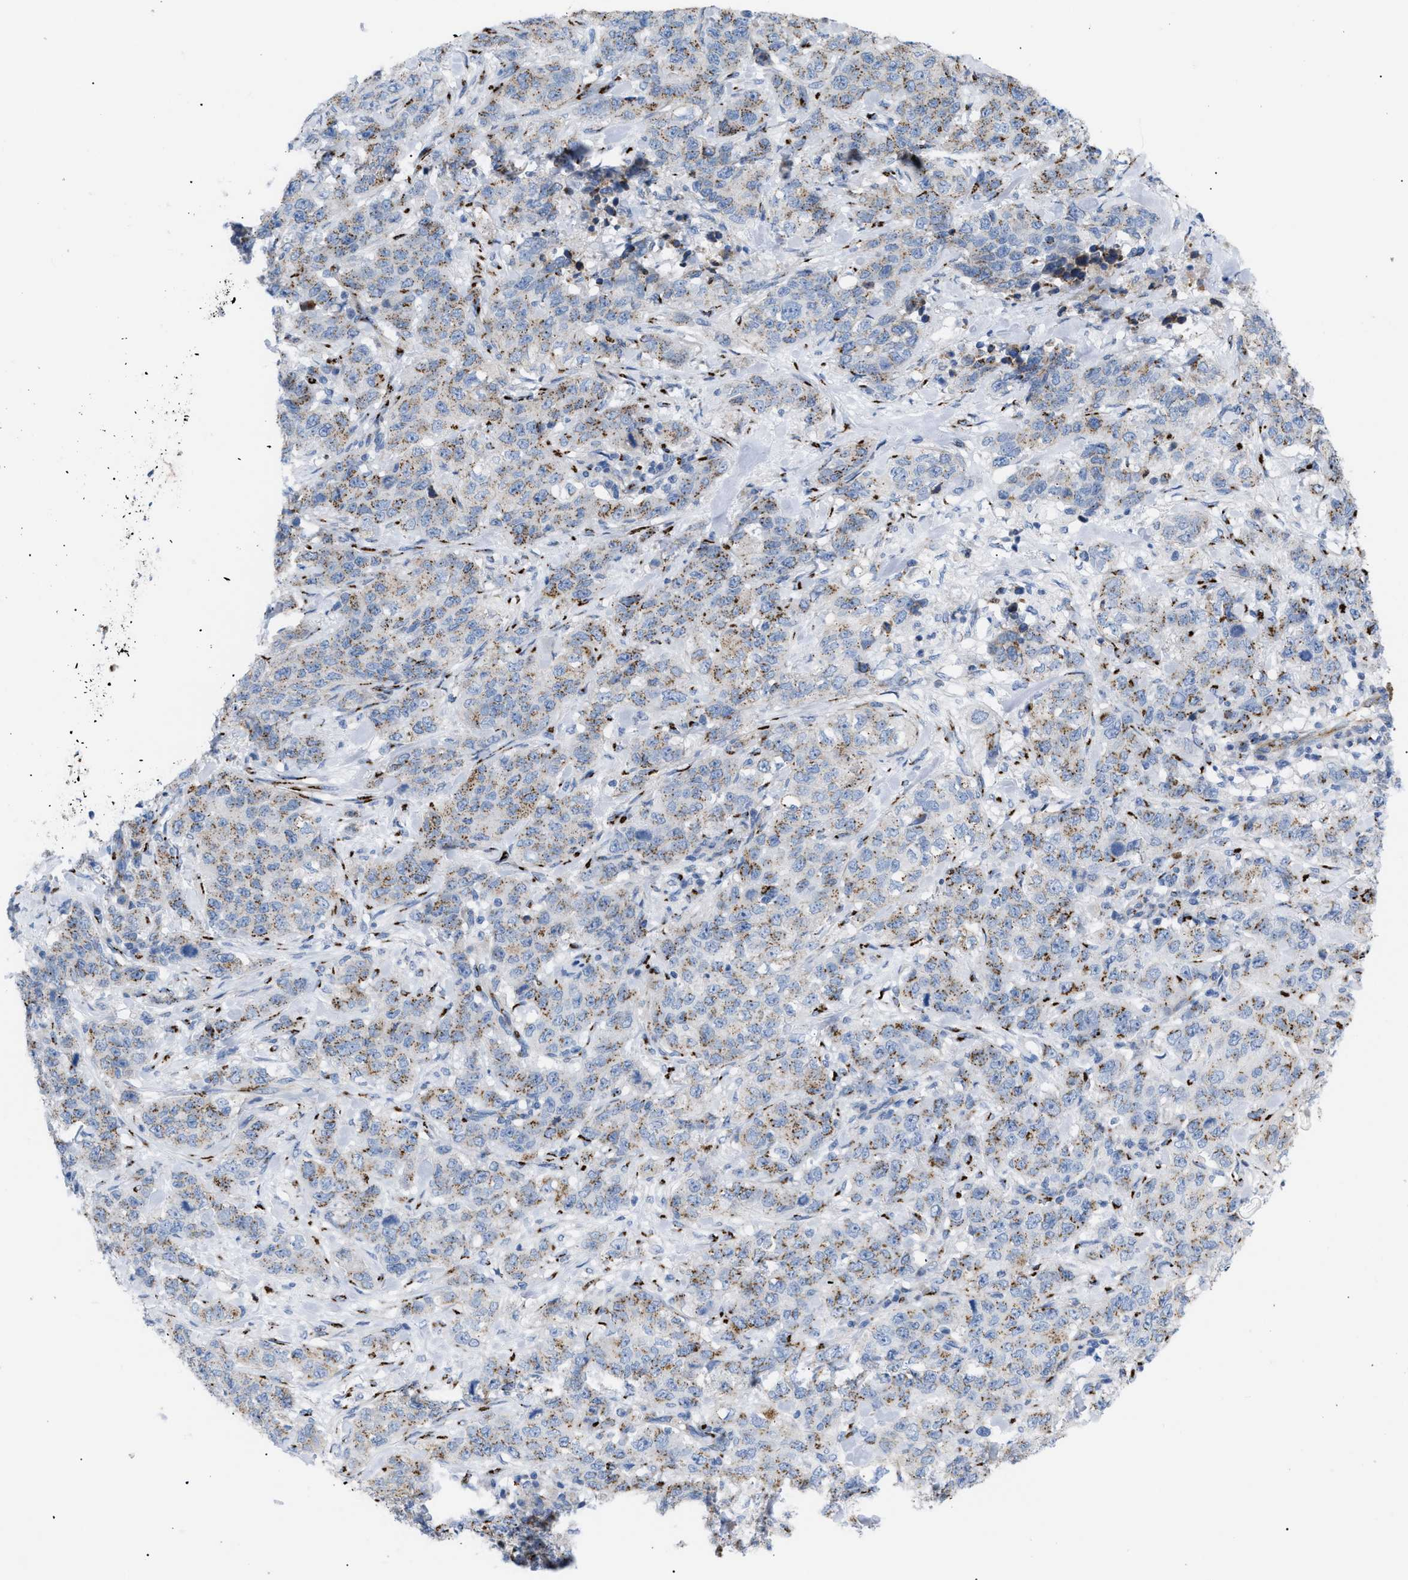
{"staining": {"intensity": "moderate", "quantity": ">75%", "location": "cytoplasmic/membranous"}, "tissue": "stomach cancer", "cell_type": "Tumor cells", "image_type": "cancer", "snomed": [{"axis": "morphology", "description": "Adenocarcinoma, NOS"}, {"axis": "topography", "description": "Stomach"}], "caption": "High-power microscopy captured an immunohistochemistry (IHC) histopathology image of stomach cancer (adenocarcinoma), revealing moderate cytoplasmic/membranous expression in about >75% of tumor cells. The protein is stained brown, and the nuclei are stained in blue (DAB IHC with brightfield microscopy, high magnification).", "gene": "TMEM17", "patient": {"sex": "male", "age": 48}}